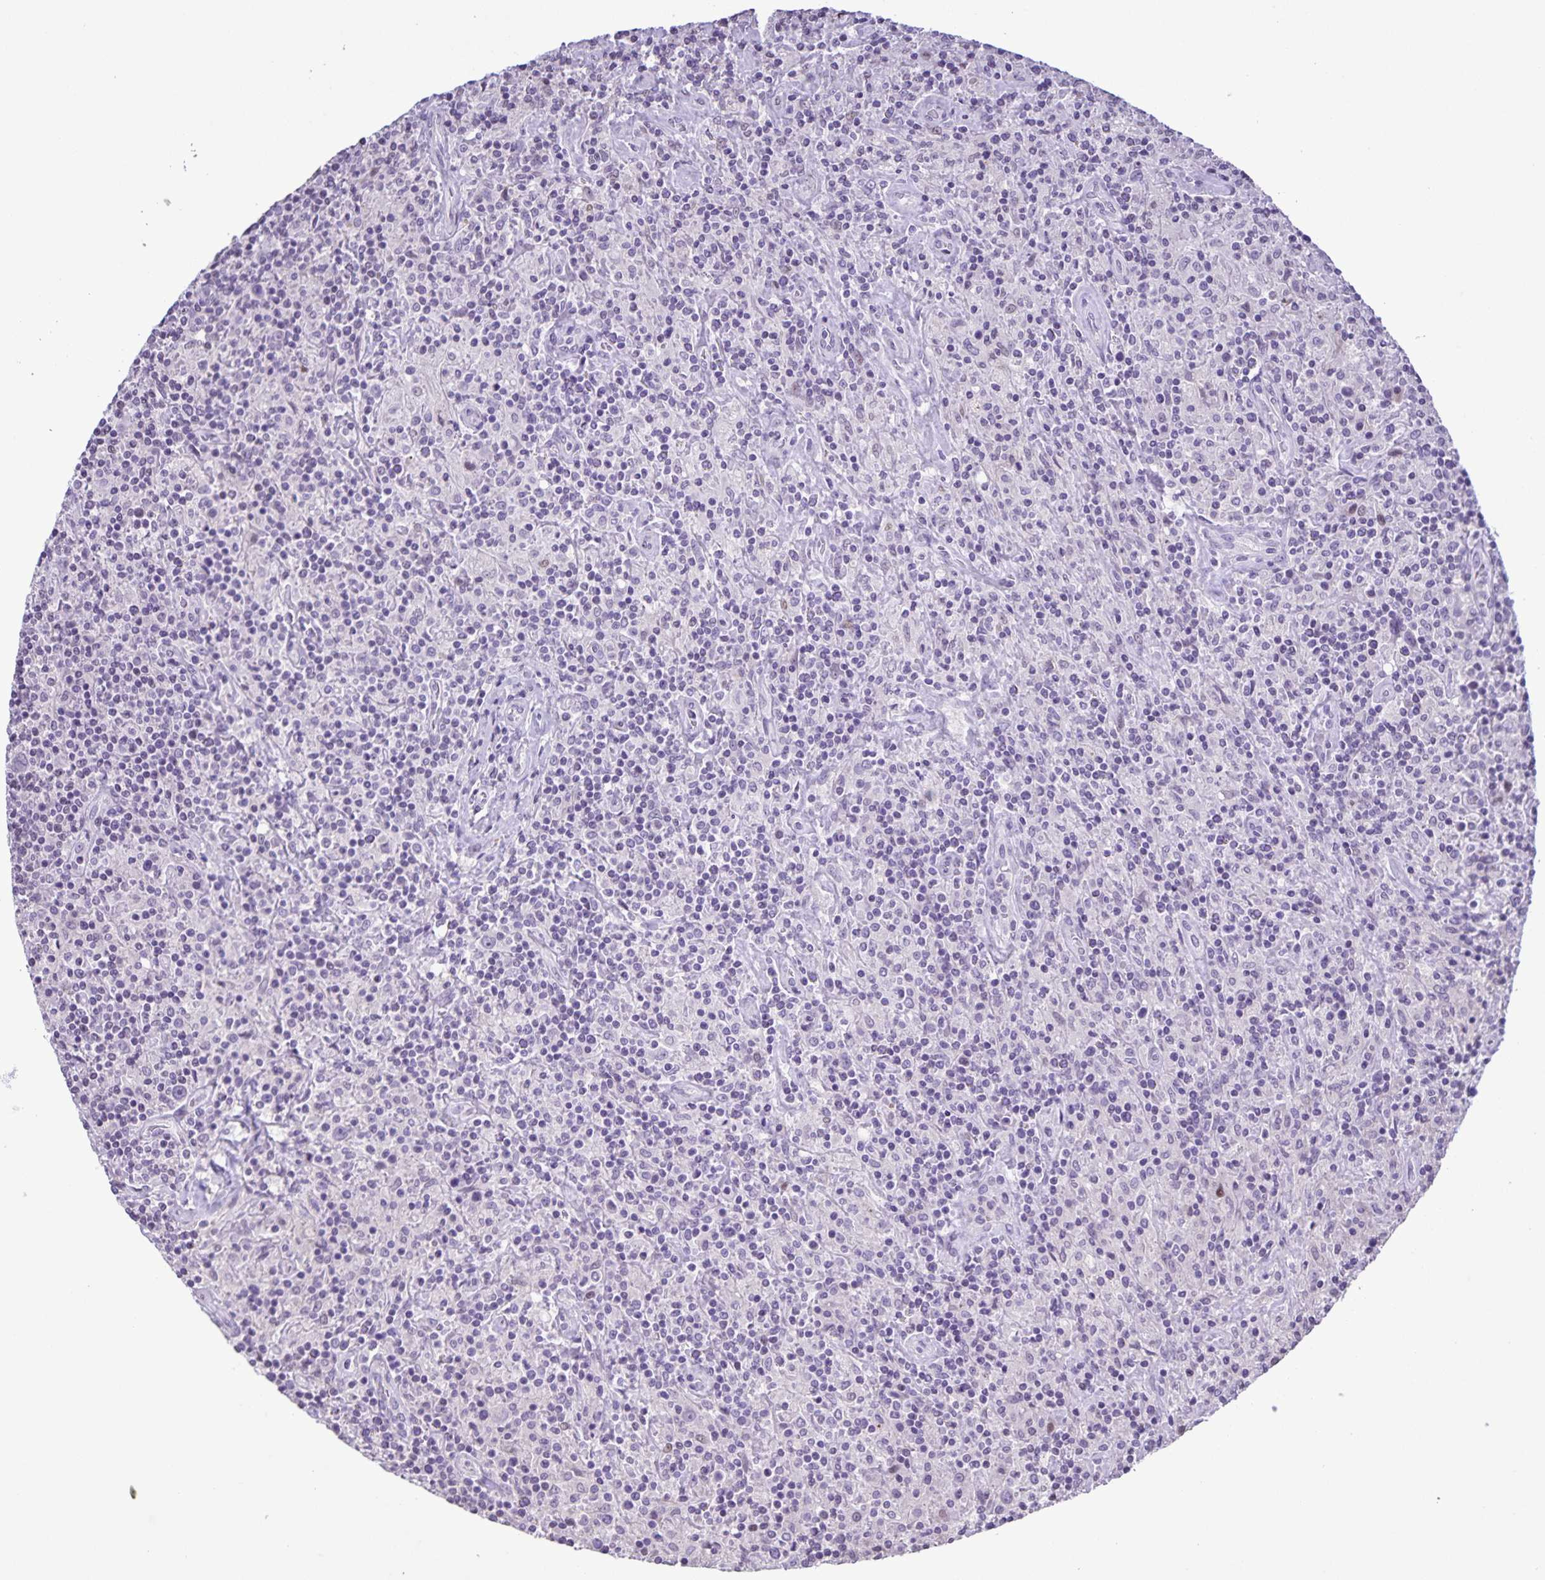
{"staining": {"intensity": "negative", "quantity": "none", "location": "none"}, "tissue": "lymphoma", "cell_type": "Tumor cells", "image_type": "cancer", "snomed": [{"axis": "morphology", "description": "Hodgkin's disease, NOS"}, {"axis": "topography", "description": "Lymph node"}], "caption": "IHC histopathology image of neoplastic tissue: human lymphoma stained with DAB (3,3'-diaminobenzidine) demonstrates no significant protein positivity in tumor cells.", "gene": "ONECUT2", "patient": {"sex": "male", "age": 70}}